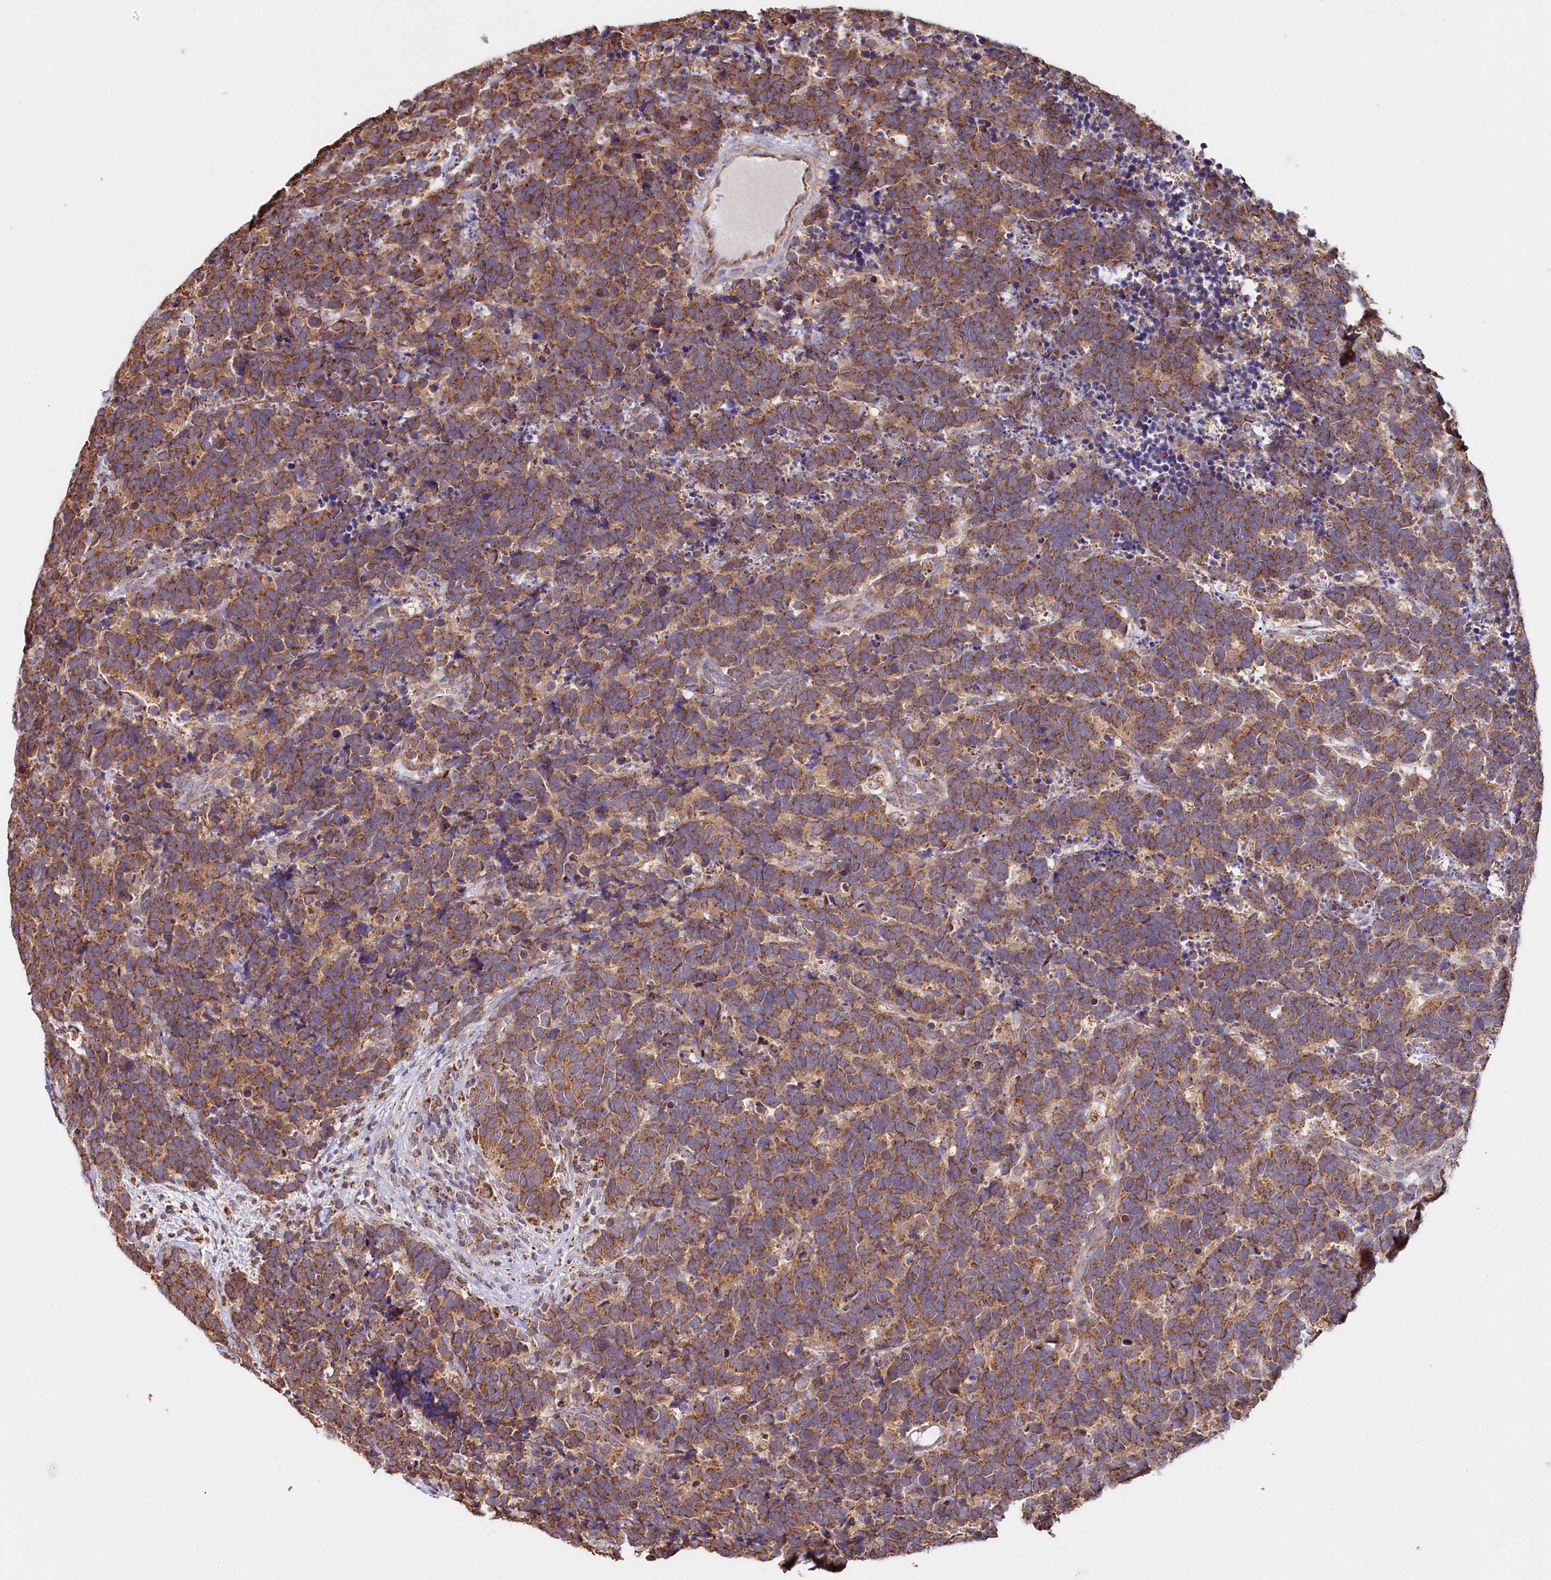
{"staining": {"intensity": "moderate", "quantity": ">75%", "location": "cytoplasmic/membranous"}, "tissue": "carcinoid", "cell_type": "Tumor cells", "image_type": "cancer", "snomed": [{"axis": "morphology", "description": "Carcinoma, NOS"}, {"axis": "morphology", "description": "Carcinoid, malignant, NOS"}, {"axis": "topography", "description": "Urinary bladder"}], "caption": "Human carcinoma stained with a brown dye demonstrates moderate cytoplasmic/membranous positive expression in about >75% of tumor cells.", "gene": "NUDT15", "patient": {"sex": "male", "age": 57}}